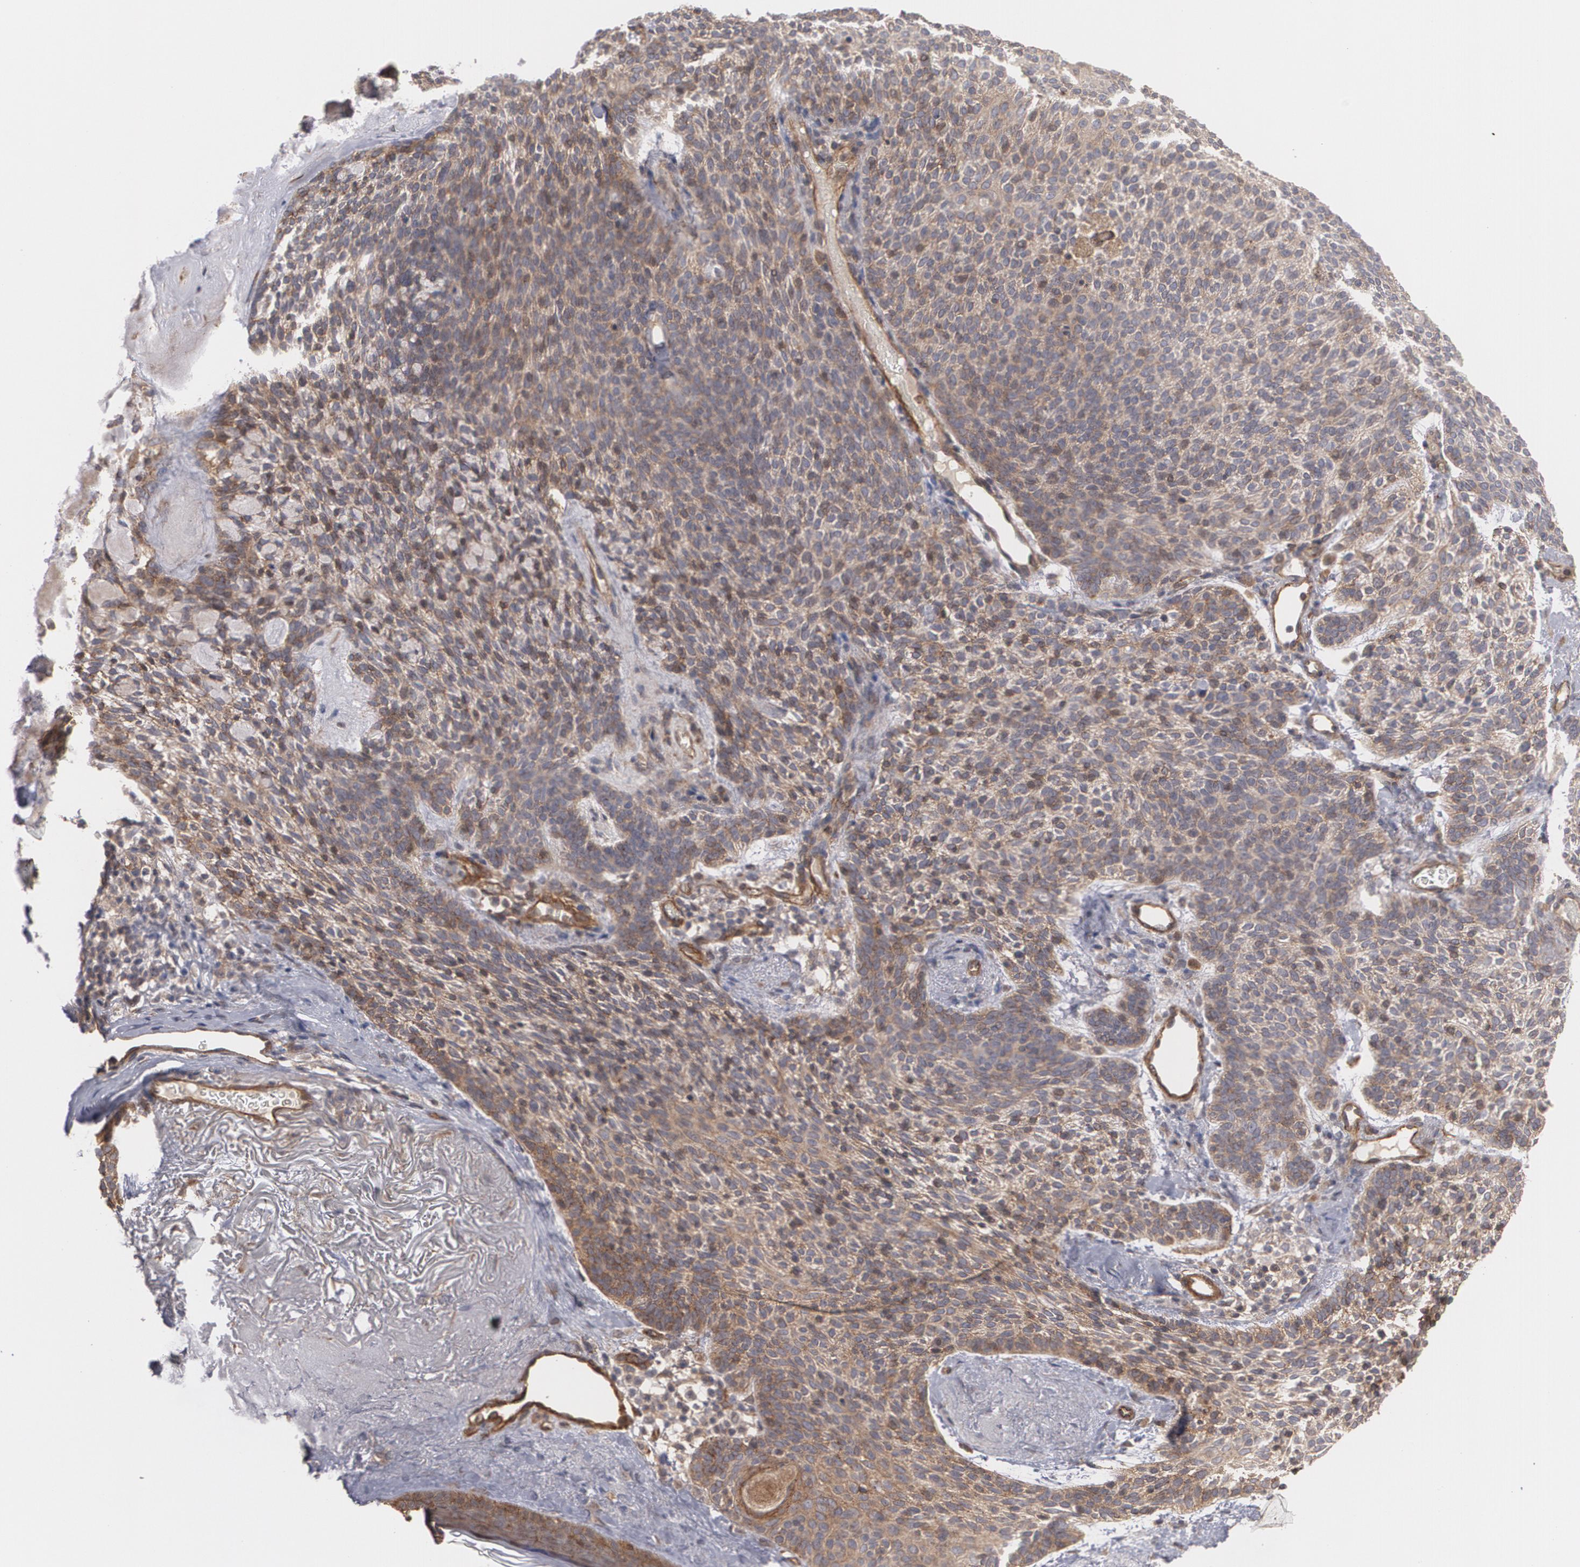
{"staining": {"intensity": "moderate", "quantity": ">75%", "location": "cytoplasmic/membranous"}, "tissue": "skin cancer", "cell_type": "Tumor cells", "image_type": "cancer", "snomed": [{"axis": "morphology", "description": "Normal tissue, NOS"}, {"axis": "morphology", "description": "Basal cell carcinoma"}, {"axis": "topography", "description": "Skin"}], "caption": "An image of skin cancer stained for a protein reveals moderate cytoplasmic/membranous brown staining in tumor cells.", "gene": "TJP1", "patient": {"sex": "female", "age": 70}}